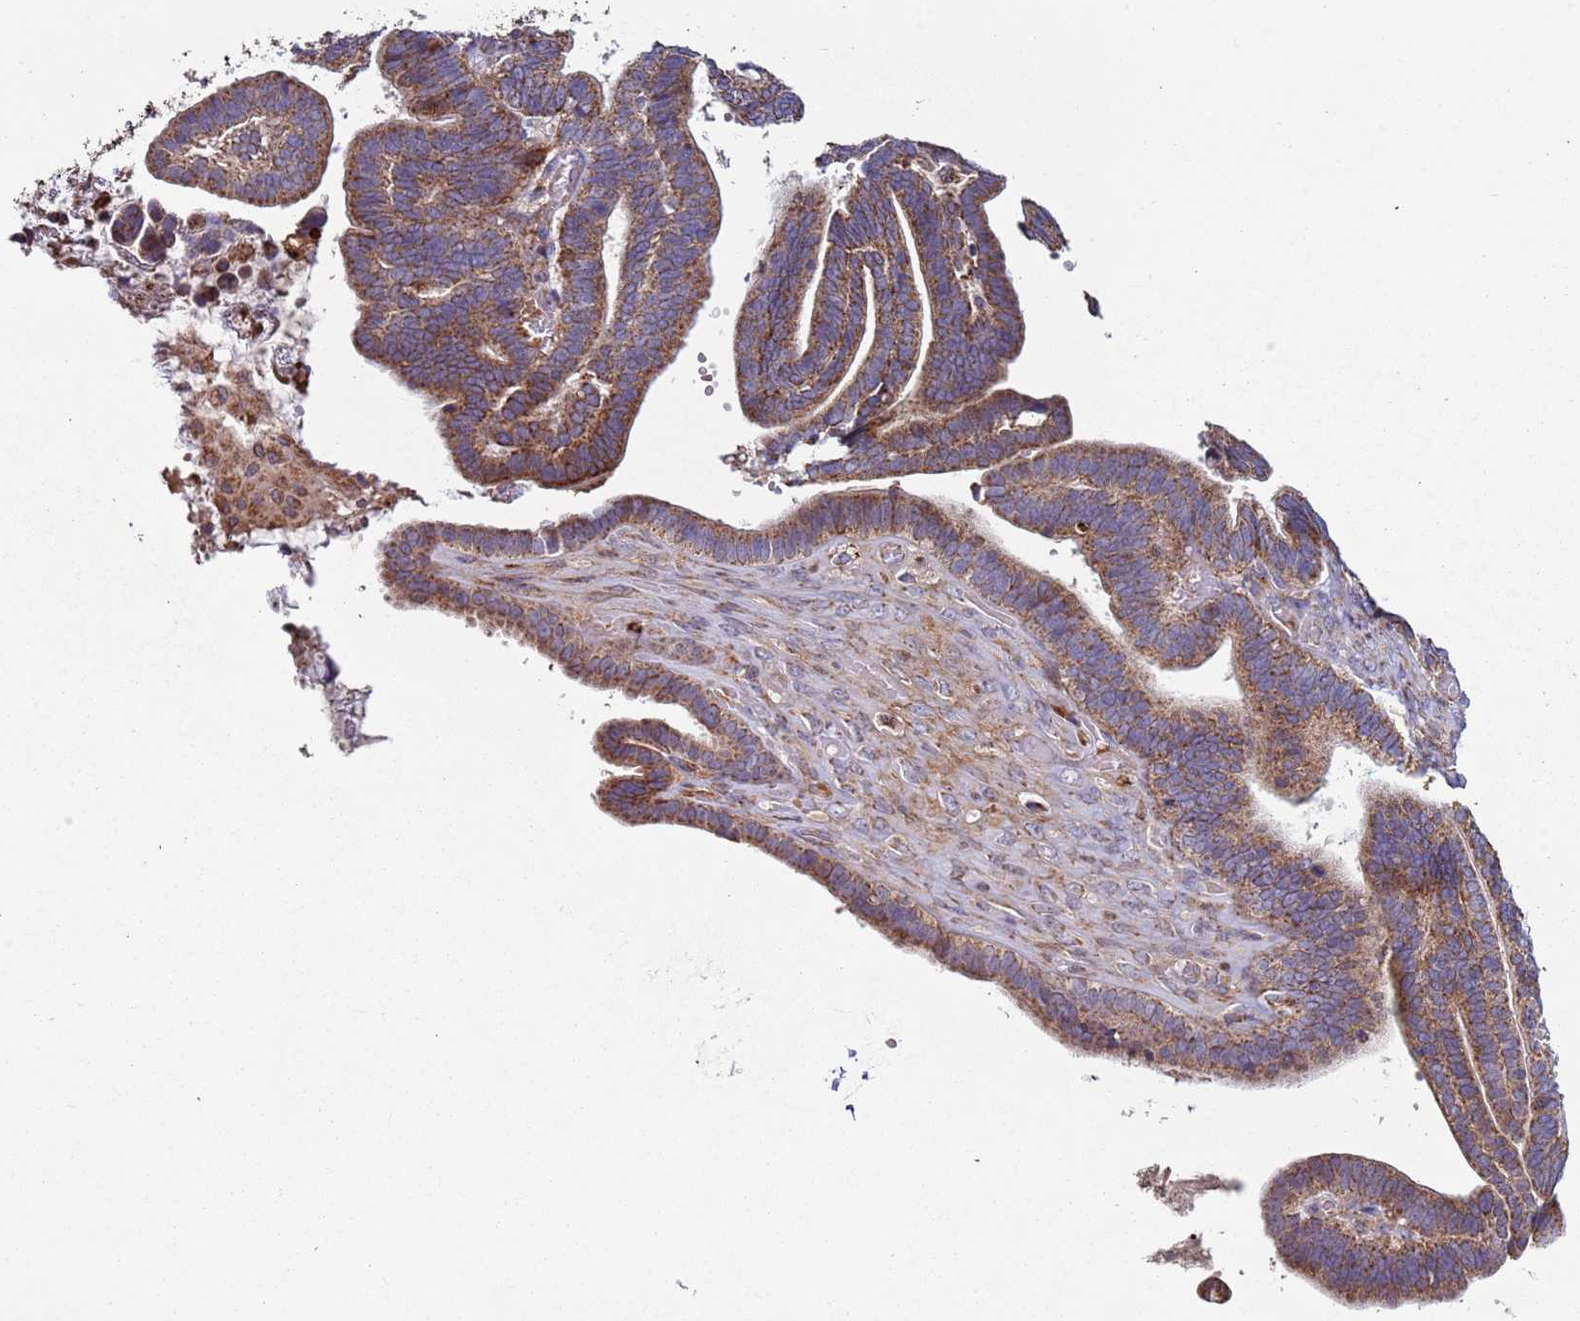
{"staining": {"intensity": "moderate", "quantity": ">75%", "location": "cytoplasmic/membranous"}, "tissue": "ovarian cancer", "cell_type": "Tumor cells", "image_type": "cancer", "snomed": [{"axis": "morphology", "description": "Cystadenocarcinoma, serous, NOS"}, {"axis": "topography", "description": "Ovary"}], "caption": "An image of serous cystadenocarcinoma (ovarian) stained for a protein reveals moderate cytoplasmic/membranous brown staining in tumor cells. (DAB = brown stain, brightfield microscopy at high magnification).", "gene": "FBXO33", "patient": {"sex": "female", "age": 56}}